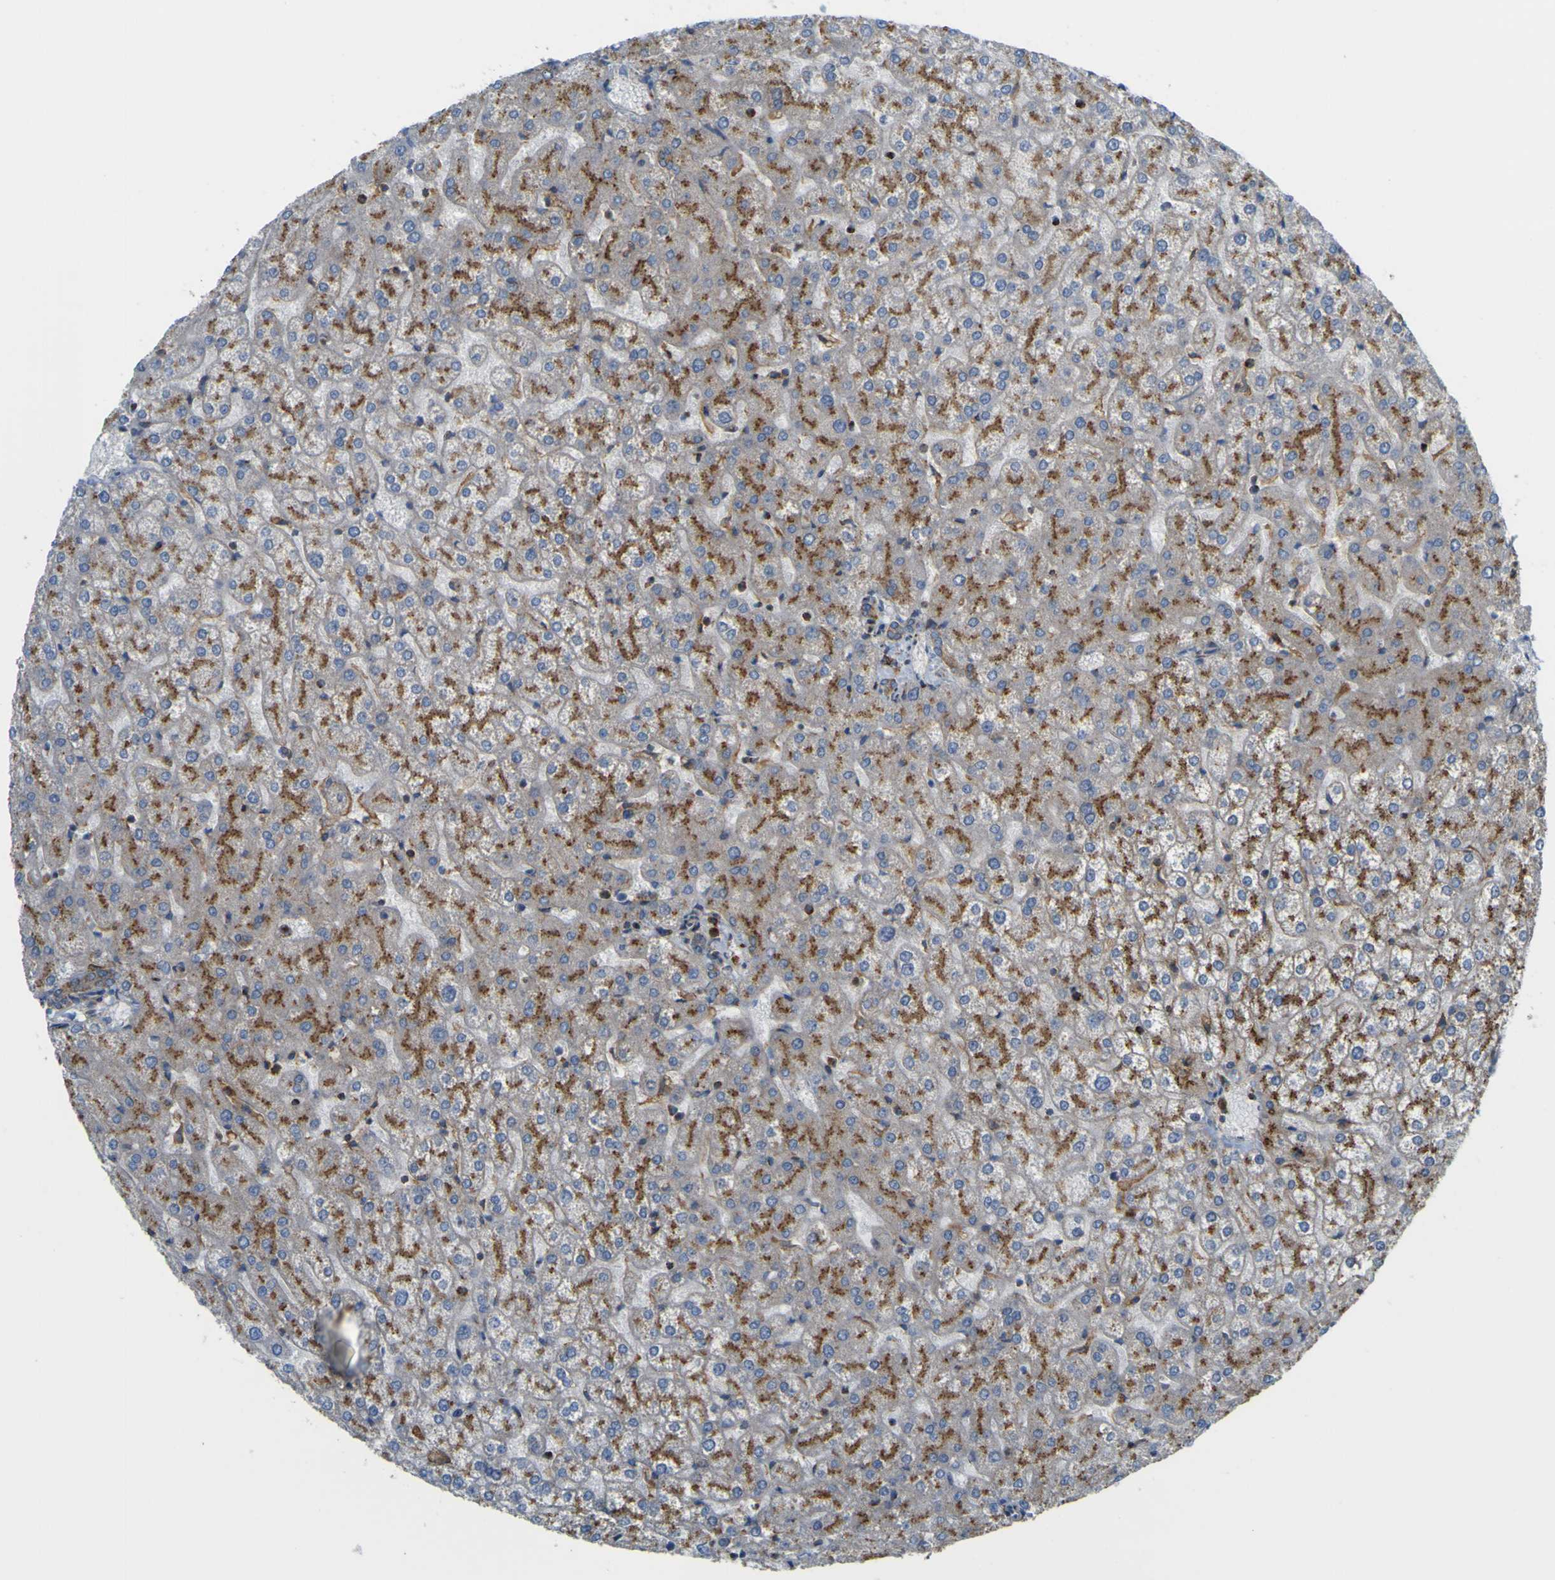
{"staining": {"intensity": "moderate", "quantity": ">75%", "location": "cytoplasmic/membranous"}, "tissue": "liver", "cell_type": "Cholangiocytes", "image_type": "normal", "snomed": [{"axis": "morphology", "description": "Normal tissue, NOS"}, {"axis": "topography", "description": "Liver"}], "caption": "Benign liver demonstrates moderate cytoplasmic/membranous expression in approximately >75% of cholangiocytes (DAB (3,3'-diaminobenzidine) IHC with brightfield microscopy, high magnification)..", "gene": "IGF2R", "patient": {"sex": "female", "age": 32}}